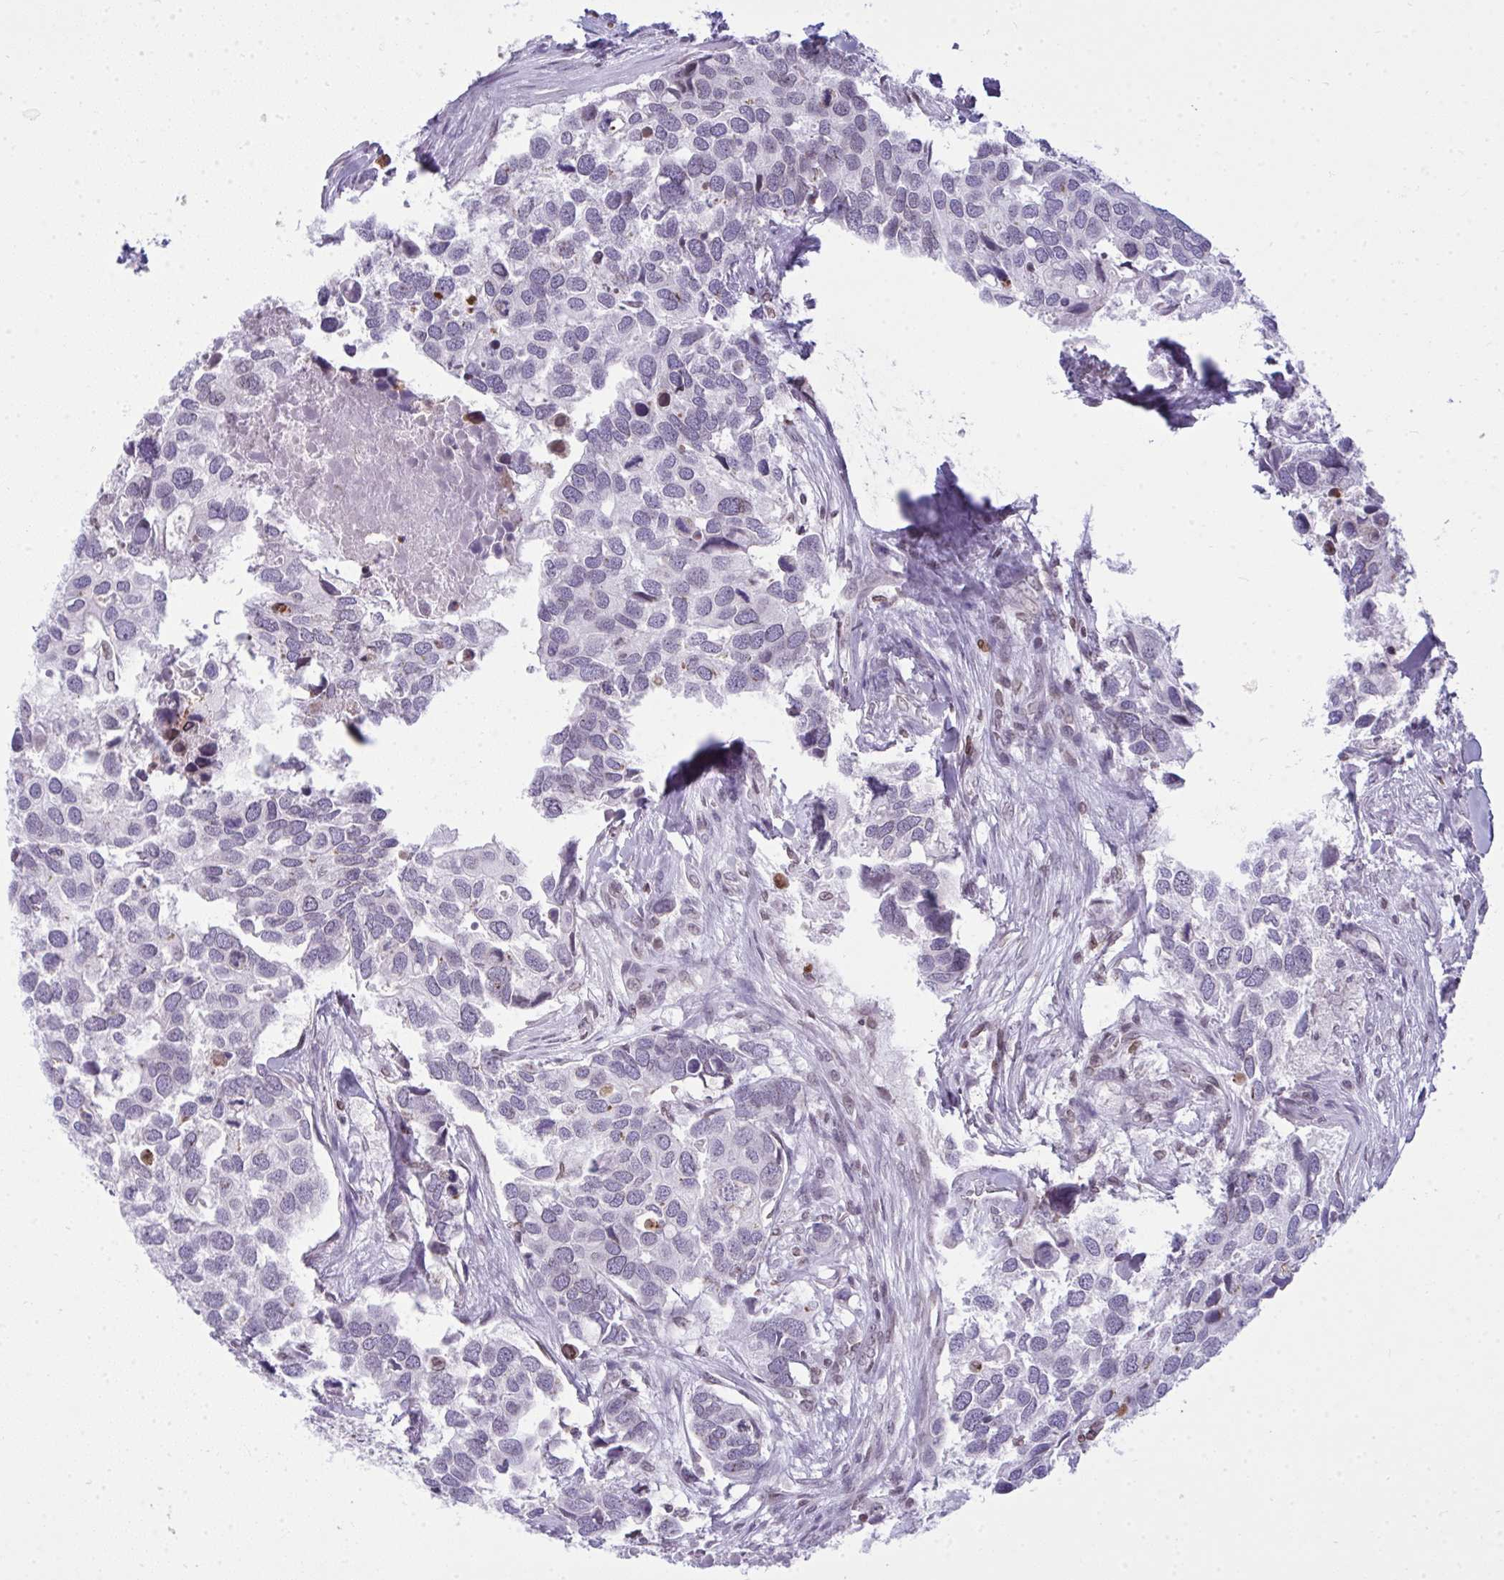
{"staining": {"intensity": "negative", "quantity": "none", "location": "none"}, "tissue": "breast cancer", "cell_type": "Tumor cells", "image_type": "cancer", "snomed": [{"axis": "morphology", "description": "Duct carcinoma"}, {"axis": "topography", "description": "Breast"}], "caption": "Tumor cells show no significant positivity in breast infiltrating ductal carcinoma. The staining was performed using DAB (3,3'-diaminobenzidine) to visualize the protein expression in brown, while the nuclei were stained in blue with hematoxylin (Magnification: 20x).", "gene": "LMNB2", "patient": {"sex": "female", "age": 83}}